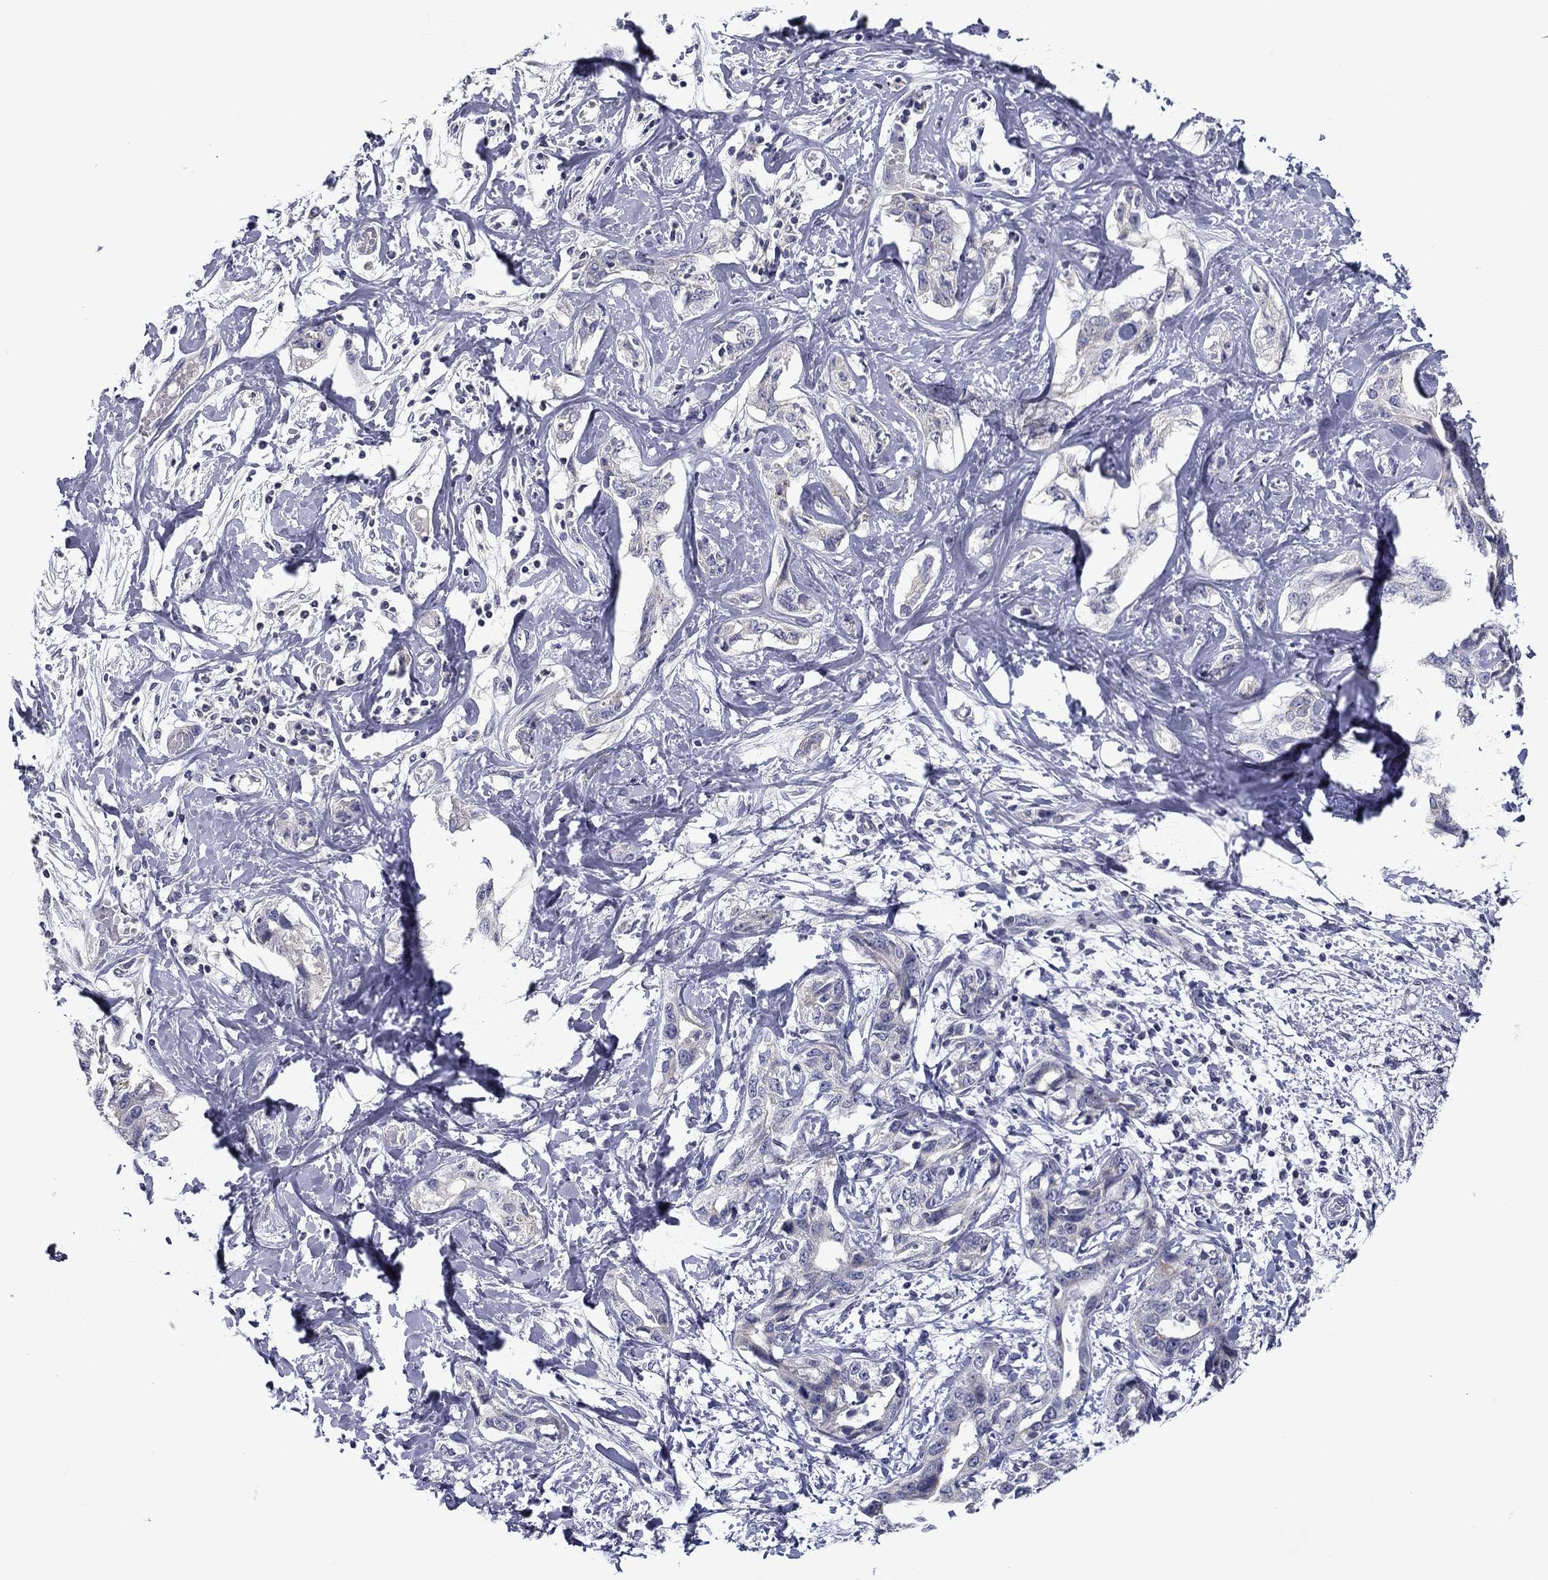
{"staining": {"intensity": "negative", "quantity": "none", "location": "none"}, "tissue": "liver cancer", "cell_type": "Tumor cells", "image_type": "cancer", "snomed": [{"axis": "morphology", "description": "Cholangiocarcinoma"}, {"axis": "topography", "description": "Liver"}], "caption": "Cholangiocarcinoma (liver) stained for a protein using IHC displays no staining tumor cells.", "gene": "SPATA7", "patient": {"sex": "male", "age": 59}}